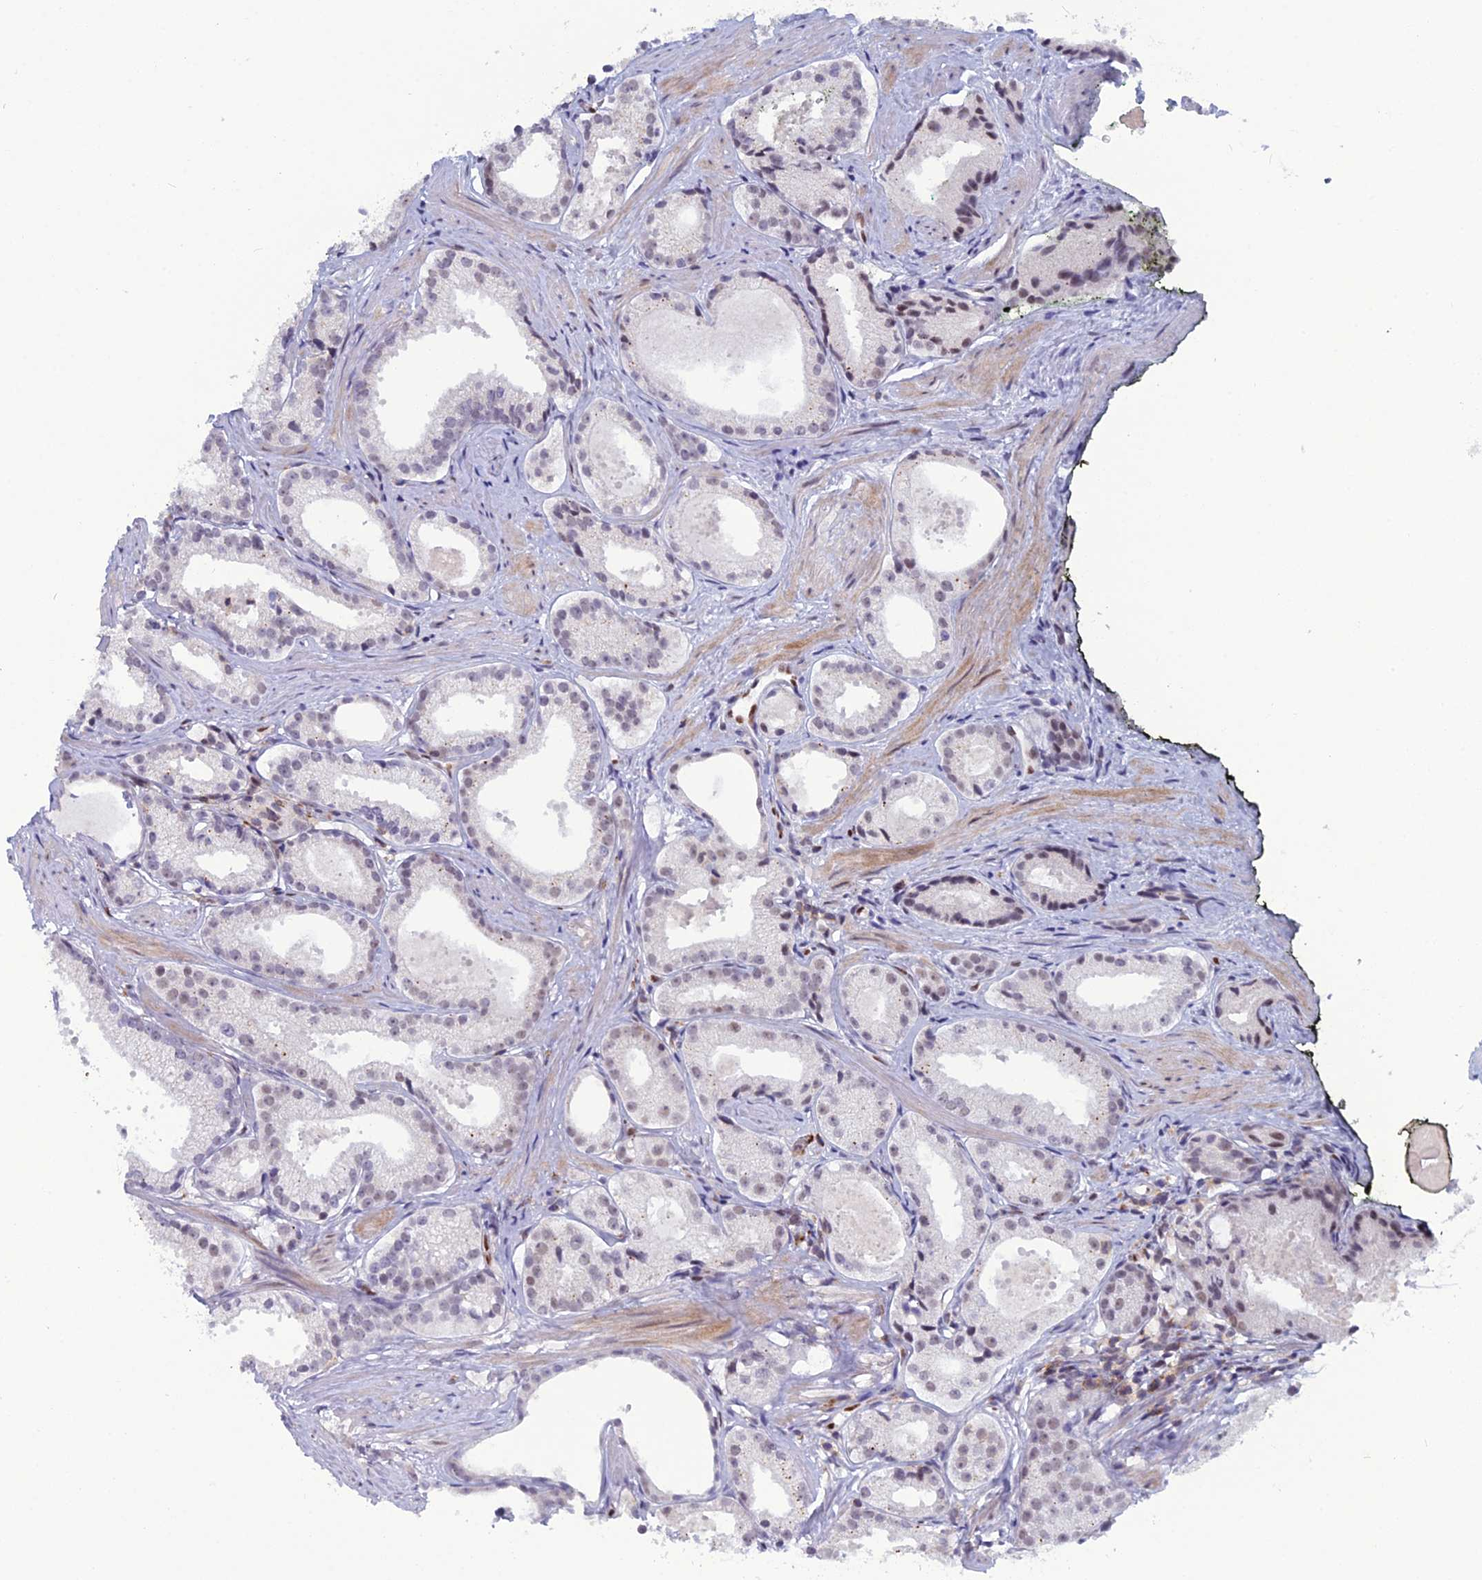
{"staining": {"intensity": "weak", "quantity": "<25%", "location": "nuclear"}, "tissue": "prostate cancer", "cell_type": "Tumor cells", "image_type": "cancer", "snomed": [{"axis": "morphology", "description": "Adenocarcinoma, Low grade"}, {"axis": "topography", "description": "Prostate"}], "caption": "IHC of prostate low-grade adenocarcinoma reveals no staining in tumor cells. (DAB immunohistochemistry (IHC), high magnification).", "gene": "NOL4L", "patient": {"sex": "male", "age": 57}}